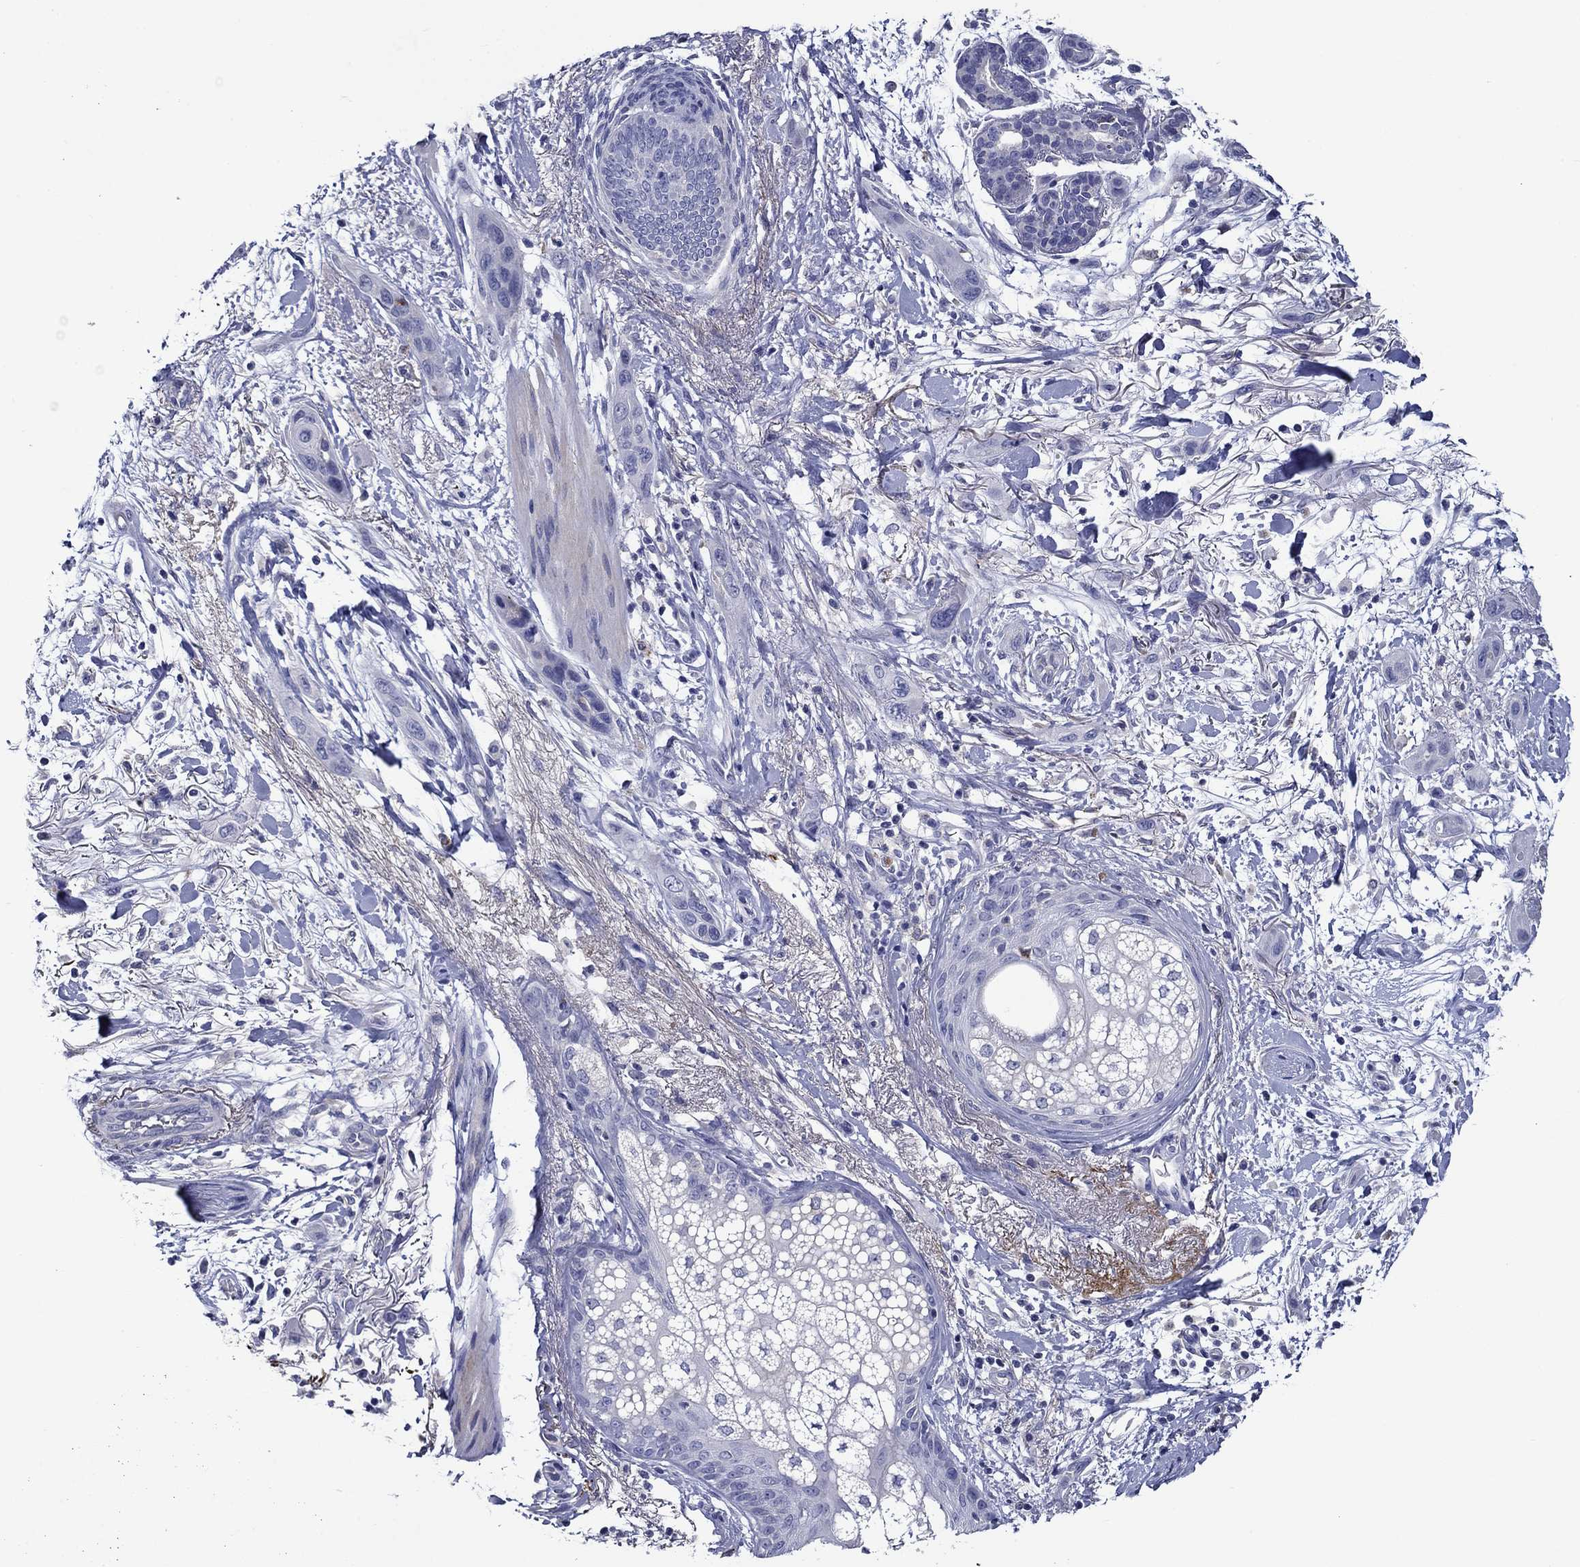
{"staining": {"intensity": "negative", "quantity": "none", "location": "none"}, "tissue": "skin cancer", "cell_type": "Tumor cells", "image_type": "cancer", "snomed": [{"axis": "morphology", "description": "Squamous cell carcinoma, NOS"}, {"axis": "topography", "description": "Skin"}], "caption": "Immunohistochemistry of human skin cancer demonstrates no expression in tumor cells.", "gene": "CNDP1", "patient": {"sex": "male", "age": 79}}